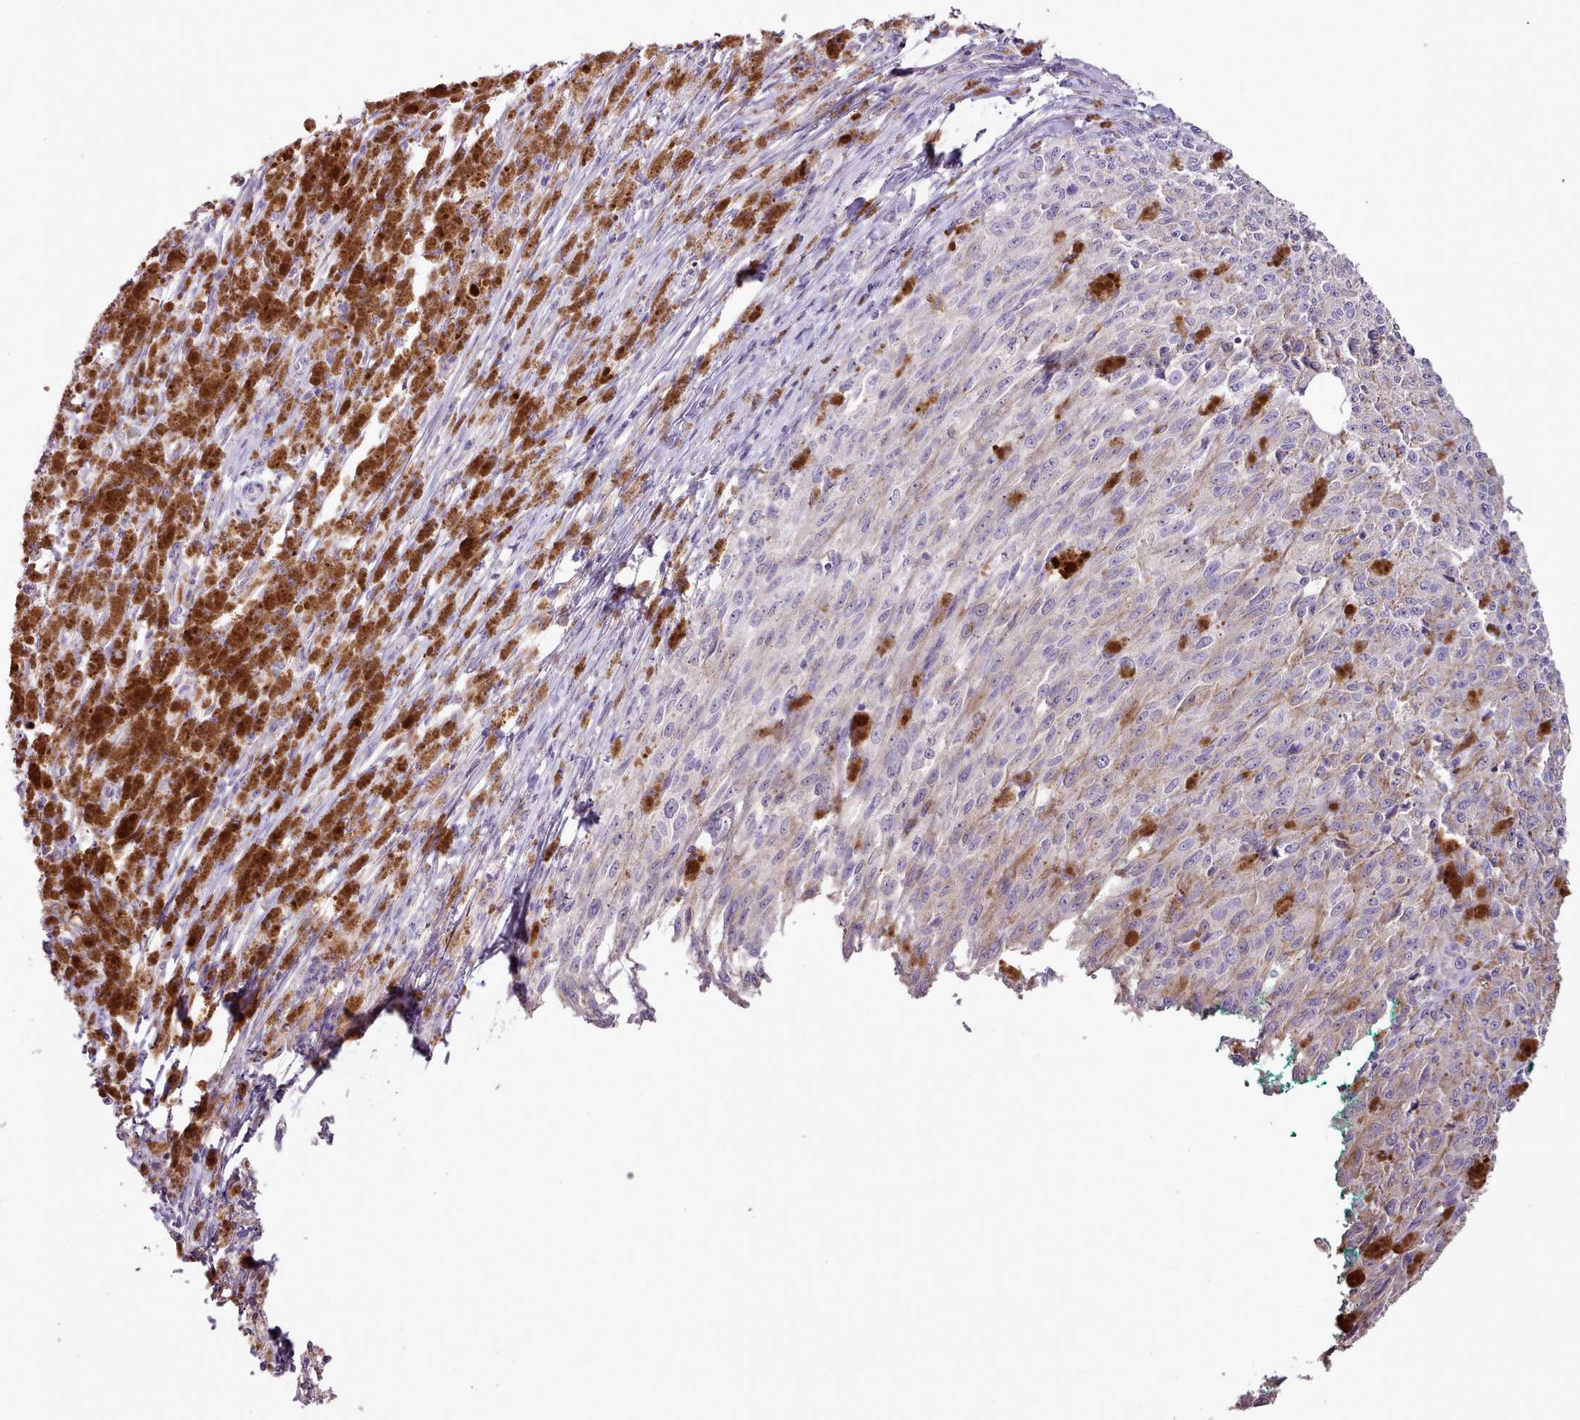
{"staining": {"intensity": "negative", "quantity": "none", "location": "none"}, "tissue": "melanoma", "cell_type": "Tumor cells", "image_type": "cancer", "snomed": [{"axis": "morphology", "description": "Malignant melanoma, NOS"}, {"axis": "topography", "description": "Skin"}], "caption": "Photomicrograph shows no significant protein positivity in tumor cells of melanoma.", "gene": "BLOC1S2", "patient": {"sex": "female", "age": 52}}